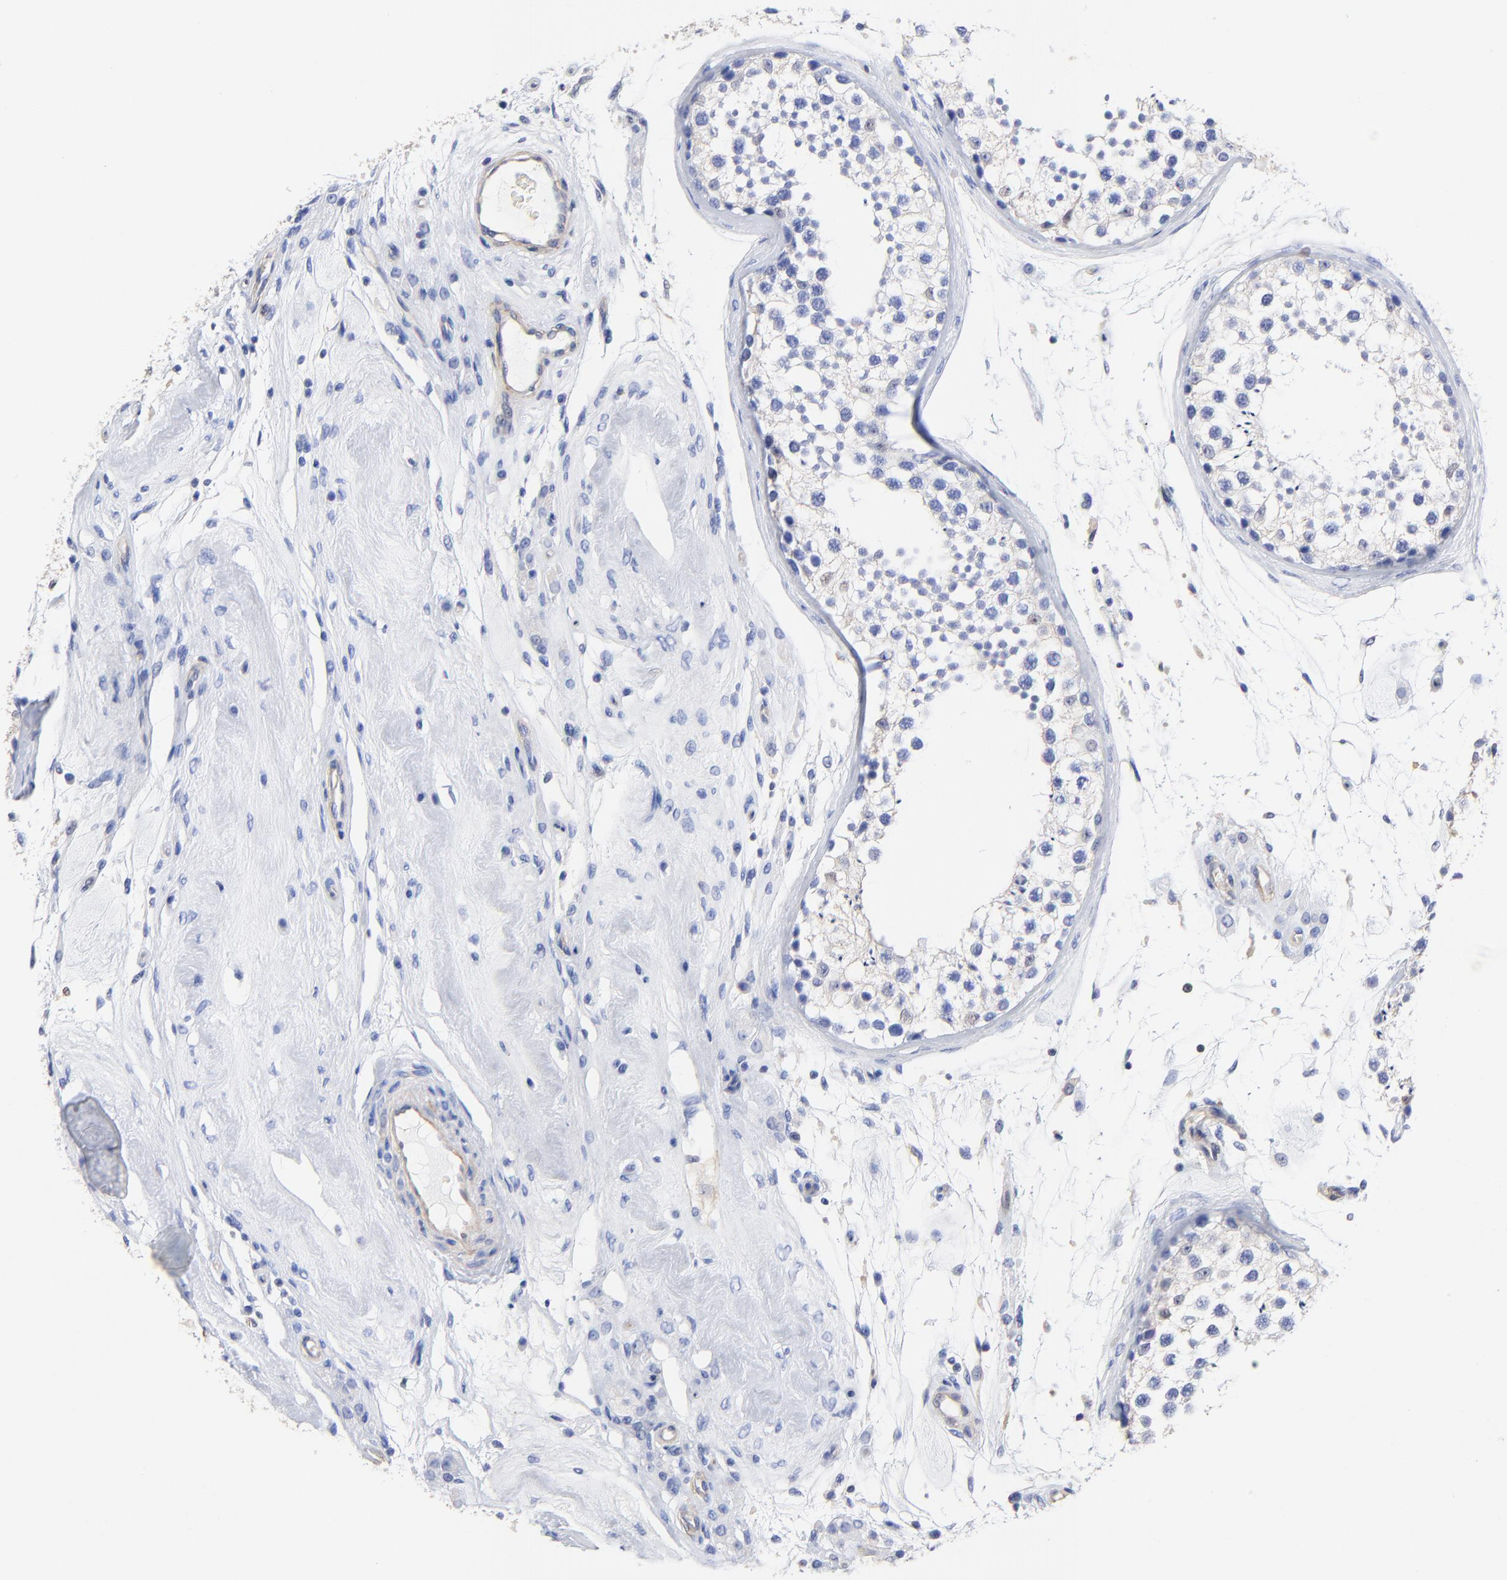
{"staining": {"intensity": "negative", "quantity": "none", "location": "none"}, "tissue": "testis", "cell_type": "Cells in seminiferous ducts", "image_type": "normal", "snomed": [{"axis": "morphology", "description": "Normal tissue, NOS"}, {"axis": "topography", "description": "Testis"}], "caption": "Immunohistochemistry of unremarkable testis shows no positivity in cells in seminiferous ducts. (Brightfield microscopy of DAB (3,3'-diaminobenzidine) immunohistochemistry at high magnification).", "gene": "TAGLN2", "patient": {"sex": "male", "age": 46}}